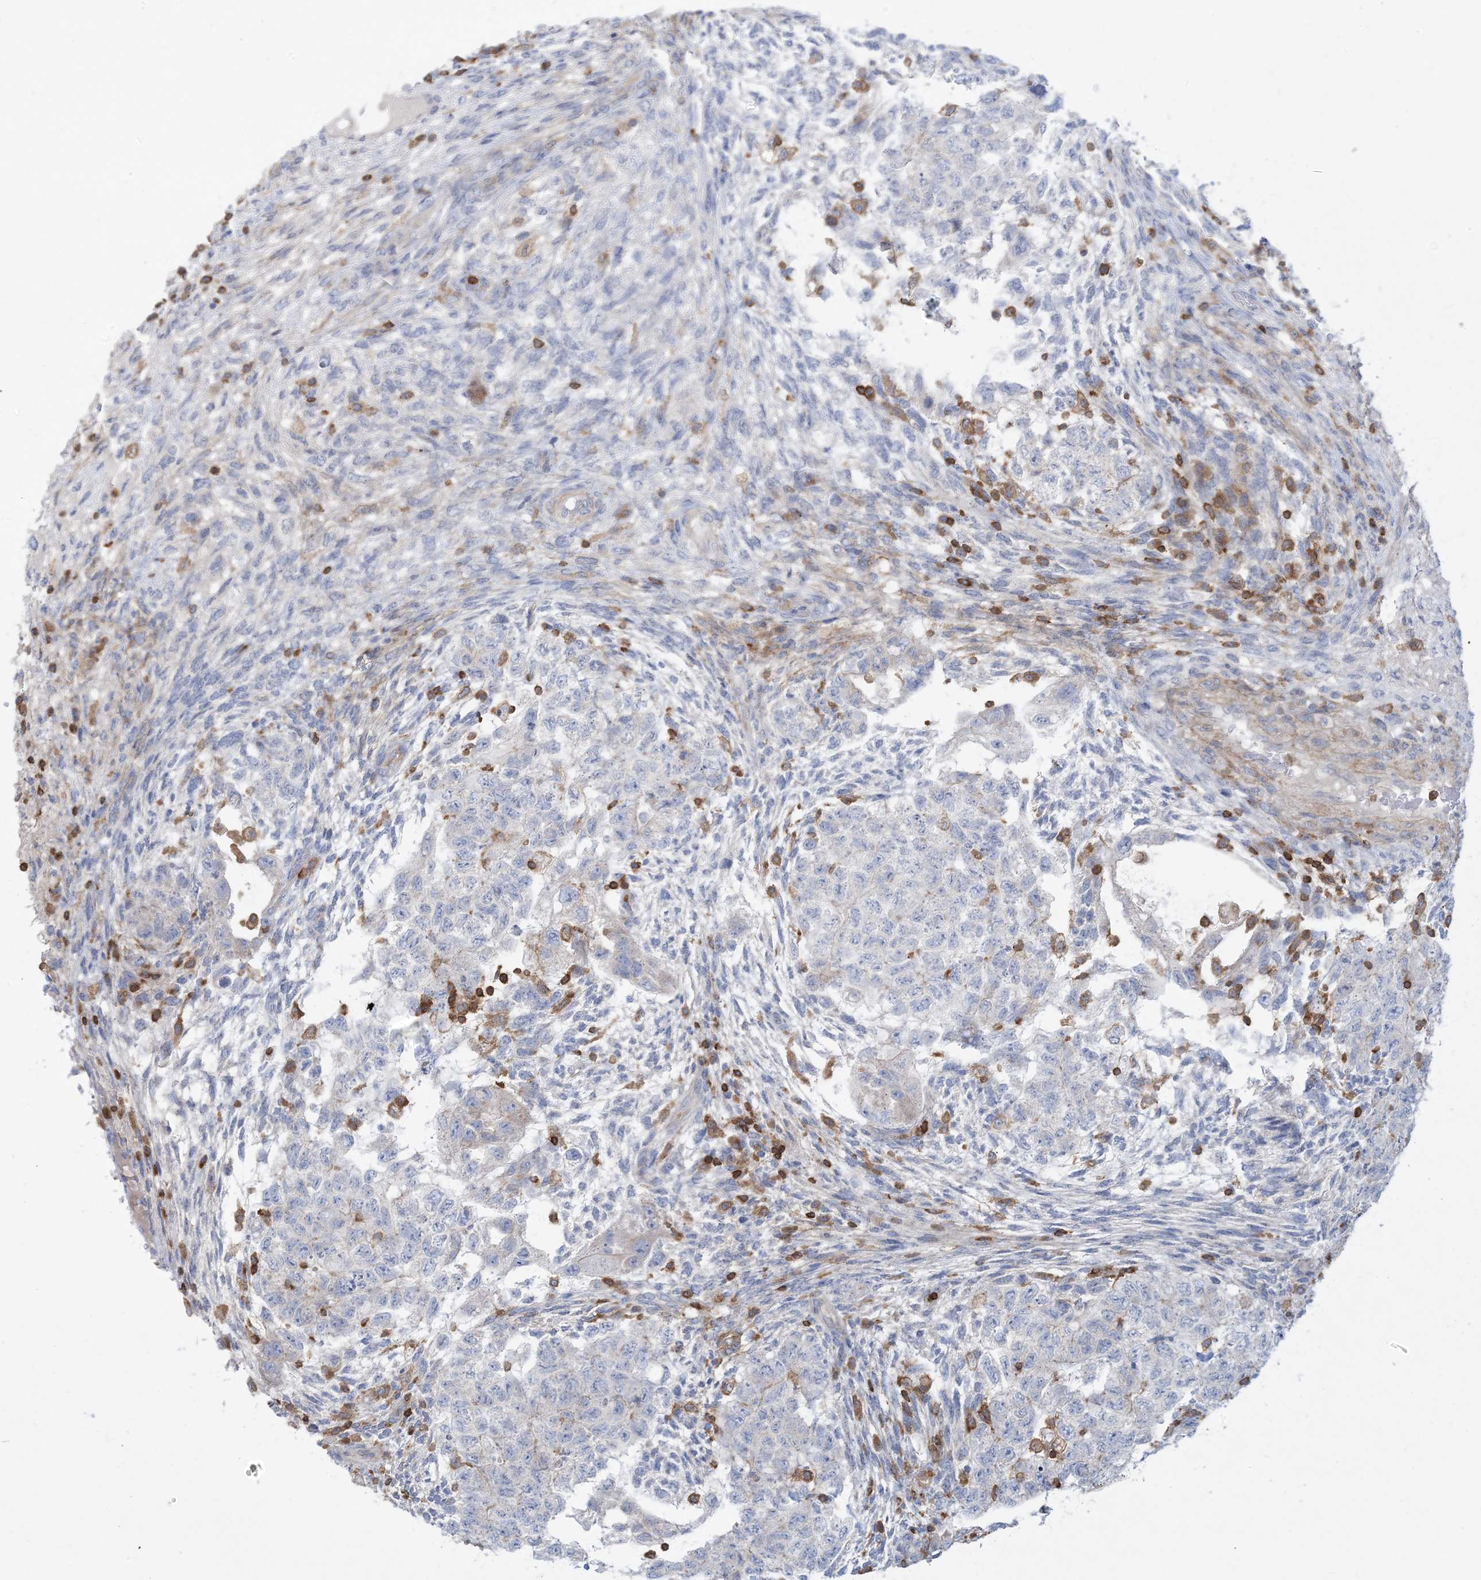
{"staining": {"intensity": "negative", "quantity": "none", "location": "none"}, "tissue": "testis cancer", "cell_type": "Tumor cells", "image_type": "cancer", "snomed": [{"axis": "morphology", "description": "Carcinoma, Embryonal, NOS"}, {"axis": "topography", "description": "Testis"}], "caption": "Immunohistochemistry image of testis embryonal carcinoma stained for a protein (brown), which exhibits no expression in tumor cells.", "gene": "ARHGAP30", "patient": {"sex": "male", "age": 36}}